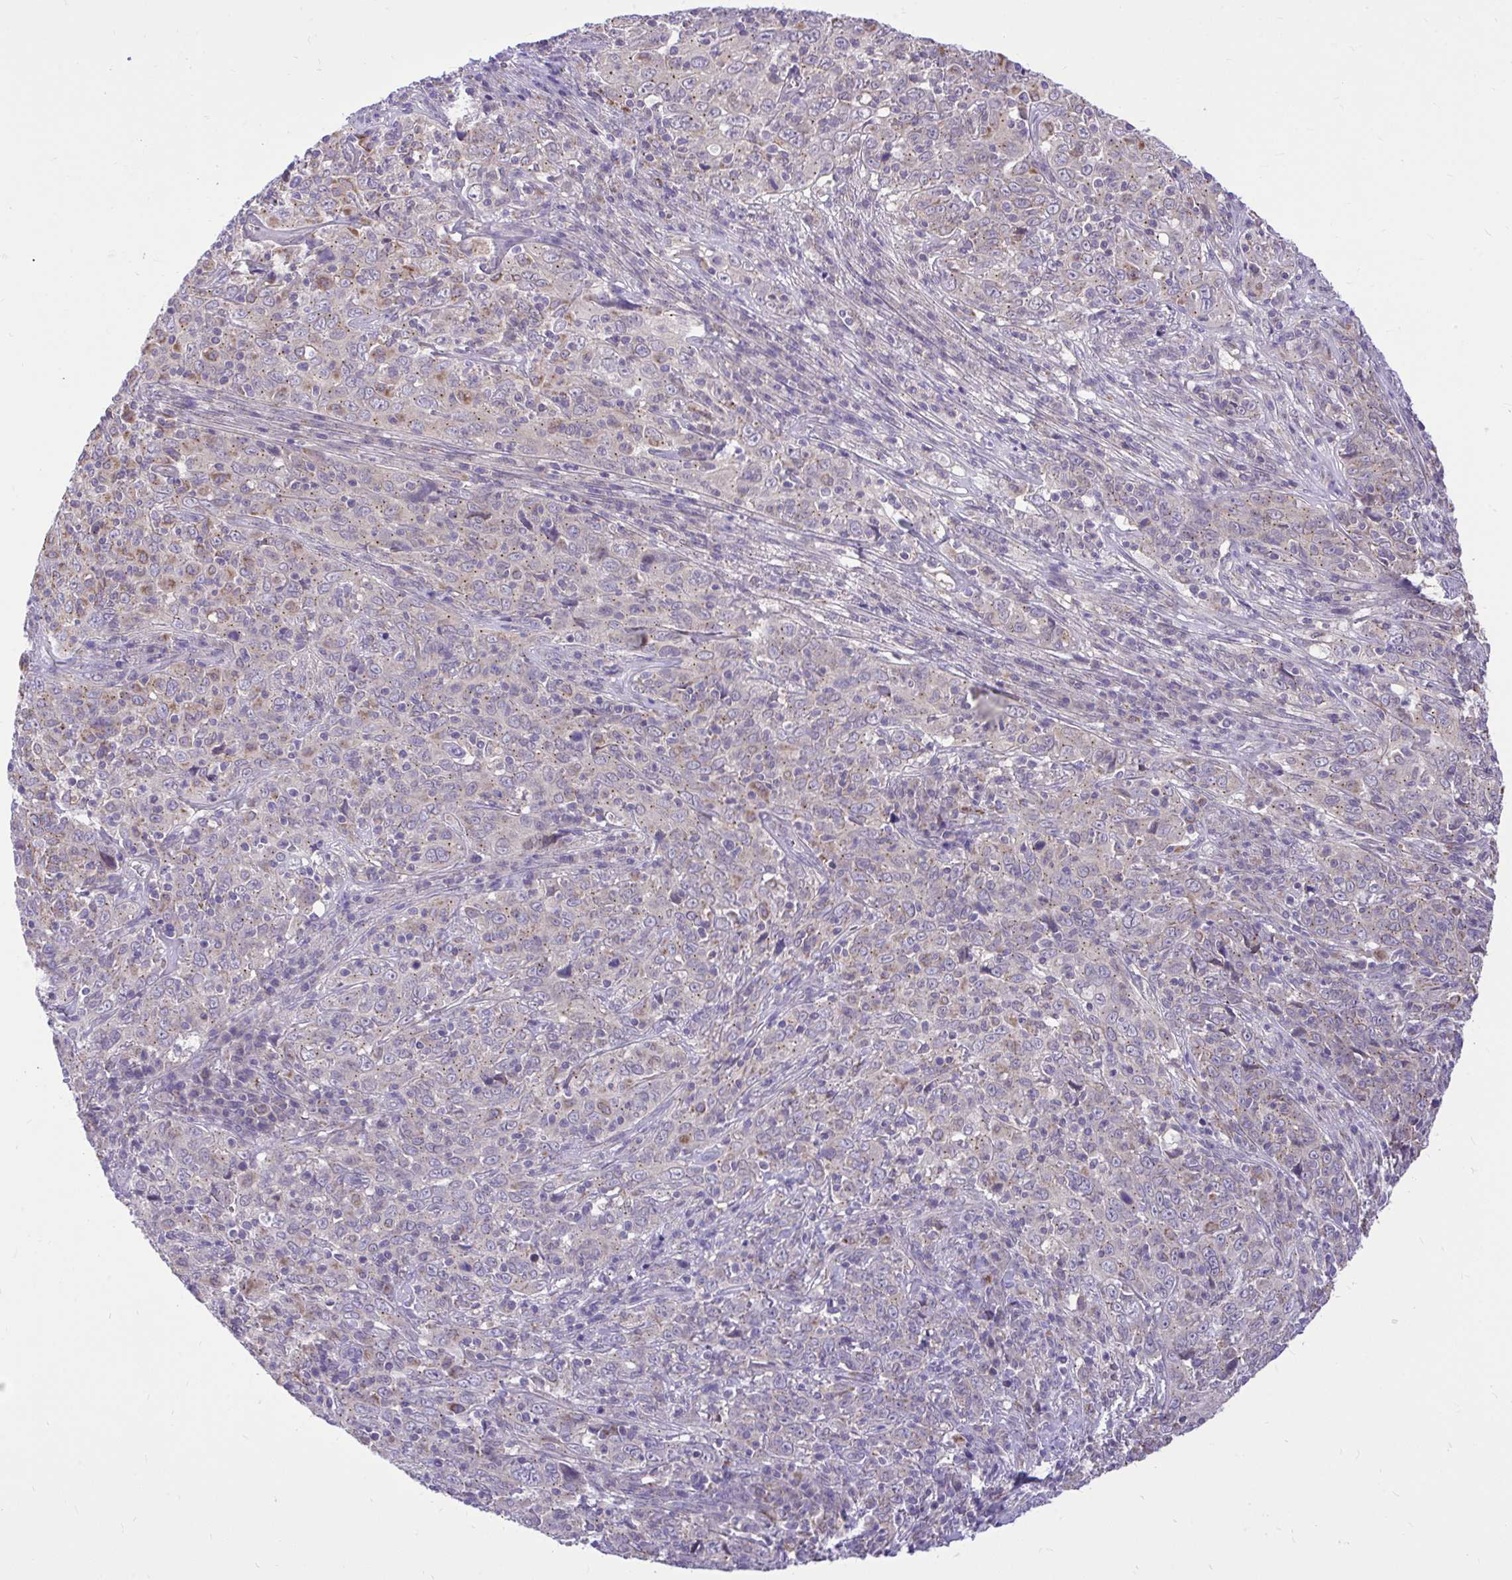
{"staining": {"intensity": "weak", "quantity": "<25%", "location": "cytoplasmic/membranous"}, "tissue": "cervical cancer", "cell_type": "Tumor cells", "image_type": "cancer", "snomed": [{"axis": "morphology", "description": "Squamous cell carcinoma, NOS"}, {"axis": "topography", "description": "Cervix"}], "caption": "High power microscopy histopathology image of an immunohistochemistry (IHC) photomicrograph of cervical cancer (squamous cell carcinoma), revealing no significant staining in tumor cells.", "gene": "CEACAM18", "patient": {"sex": "female", "age": 46}}